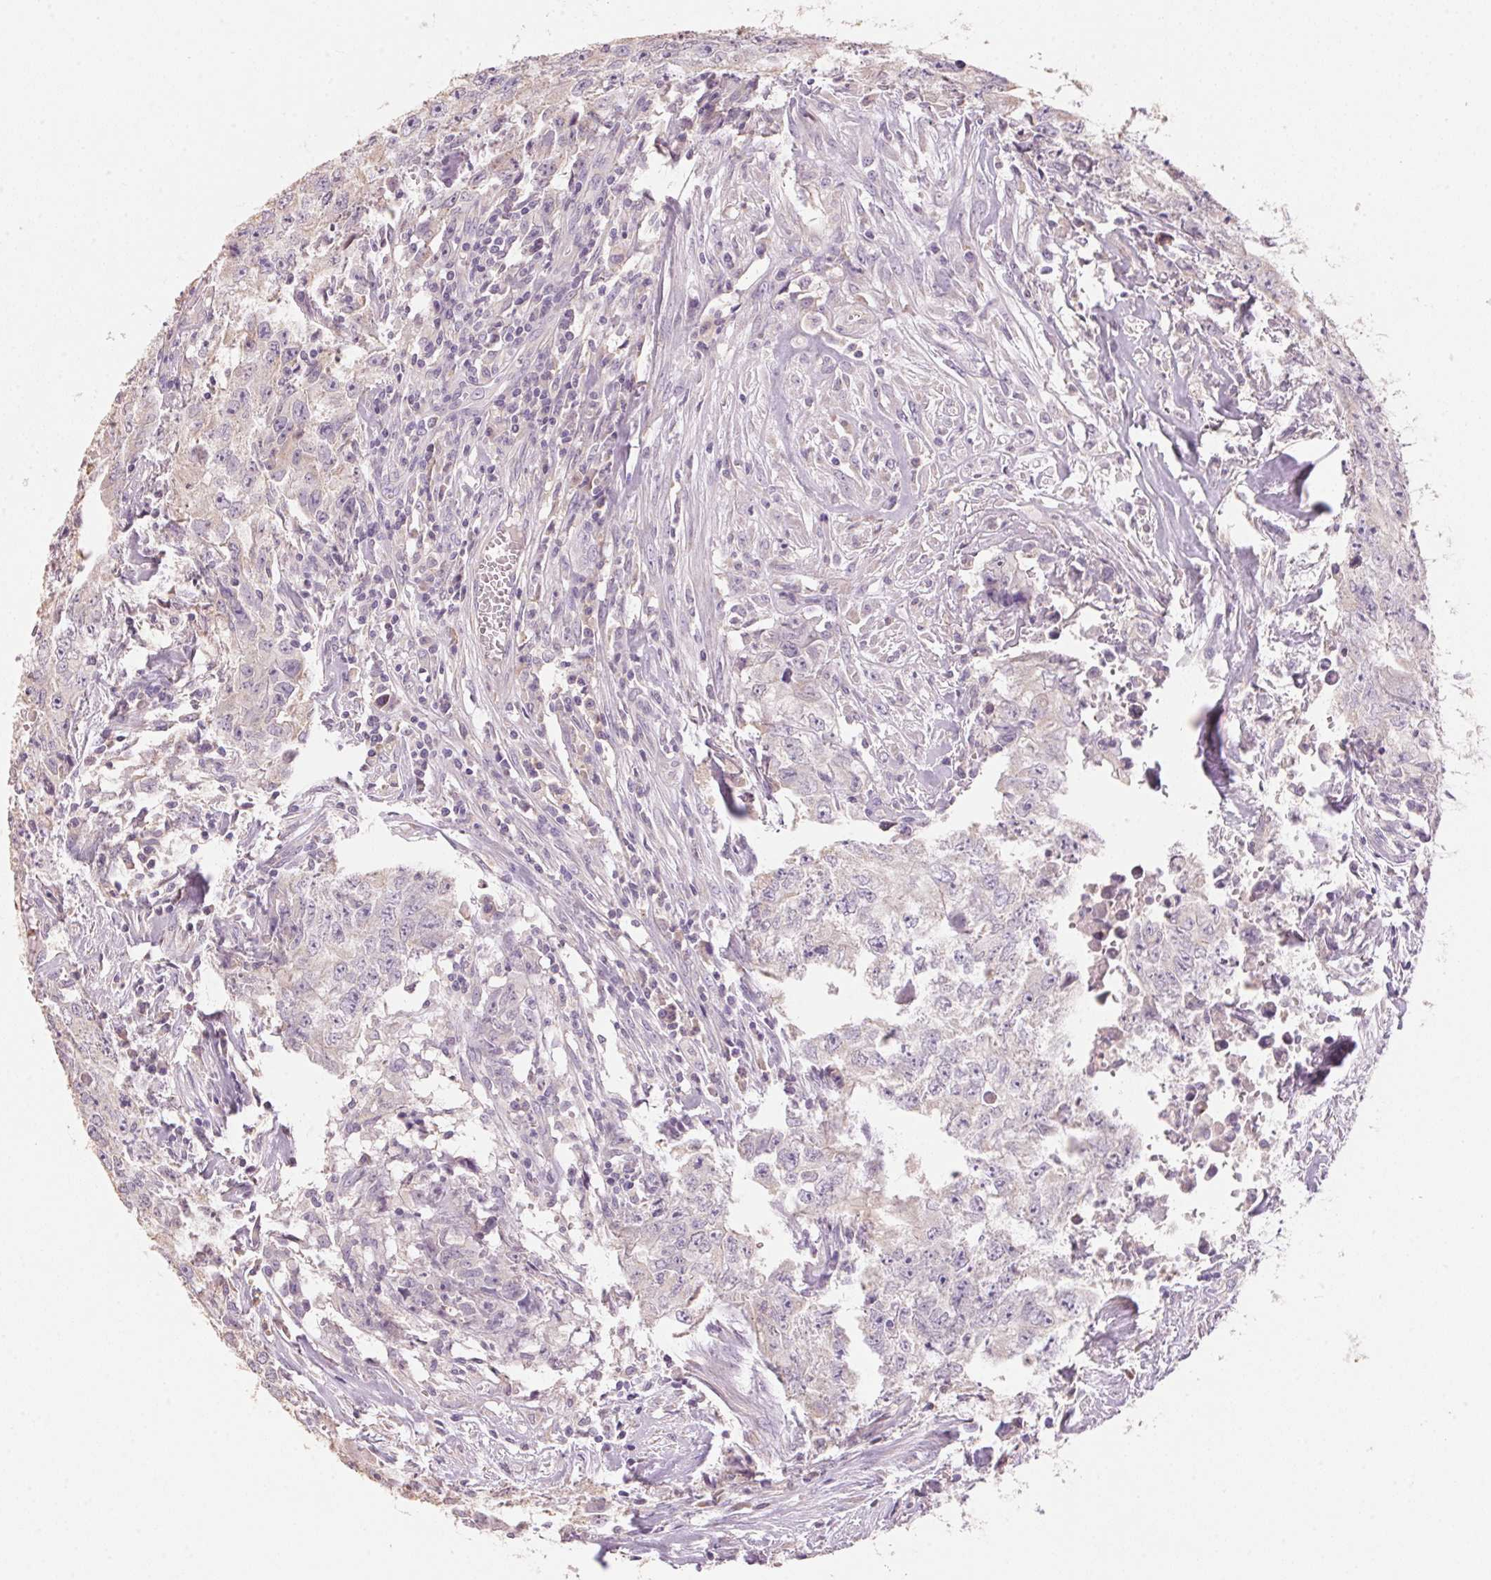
{"staining": {"intensity": "negative", "quantity": "none", "location": "none"}, "tissue": "testis cancer", "cell_type": "Tumor cells", "image_type": "cancer", "snomed": [{"axis": "morphology", "description": "Carcinoma, Embryonal, NOS"}, {"axis": "morphology", "description": "Teratoma, malignant, NOS"}, {"axis": "topography", "description": "Testis"}], "caption": "This is an immunohistochemistry (IHC) photomicrograph of testis cancer. There is no expression in tumor cells.", "gene": "LYZL6", "patient": {"sex": "male", "age": 24}}